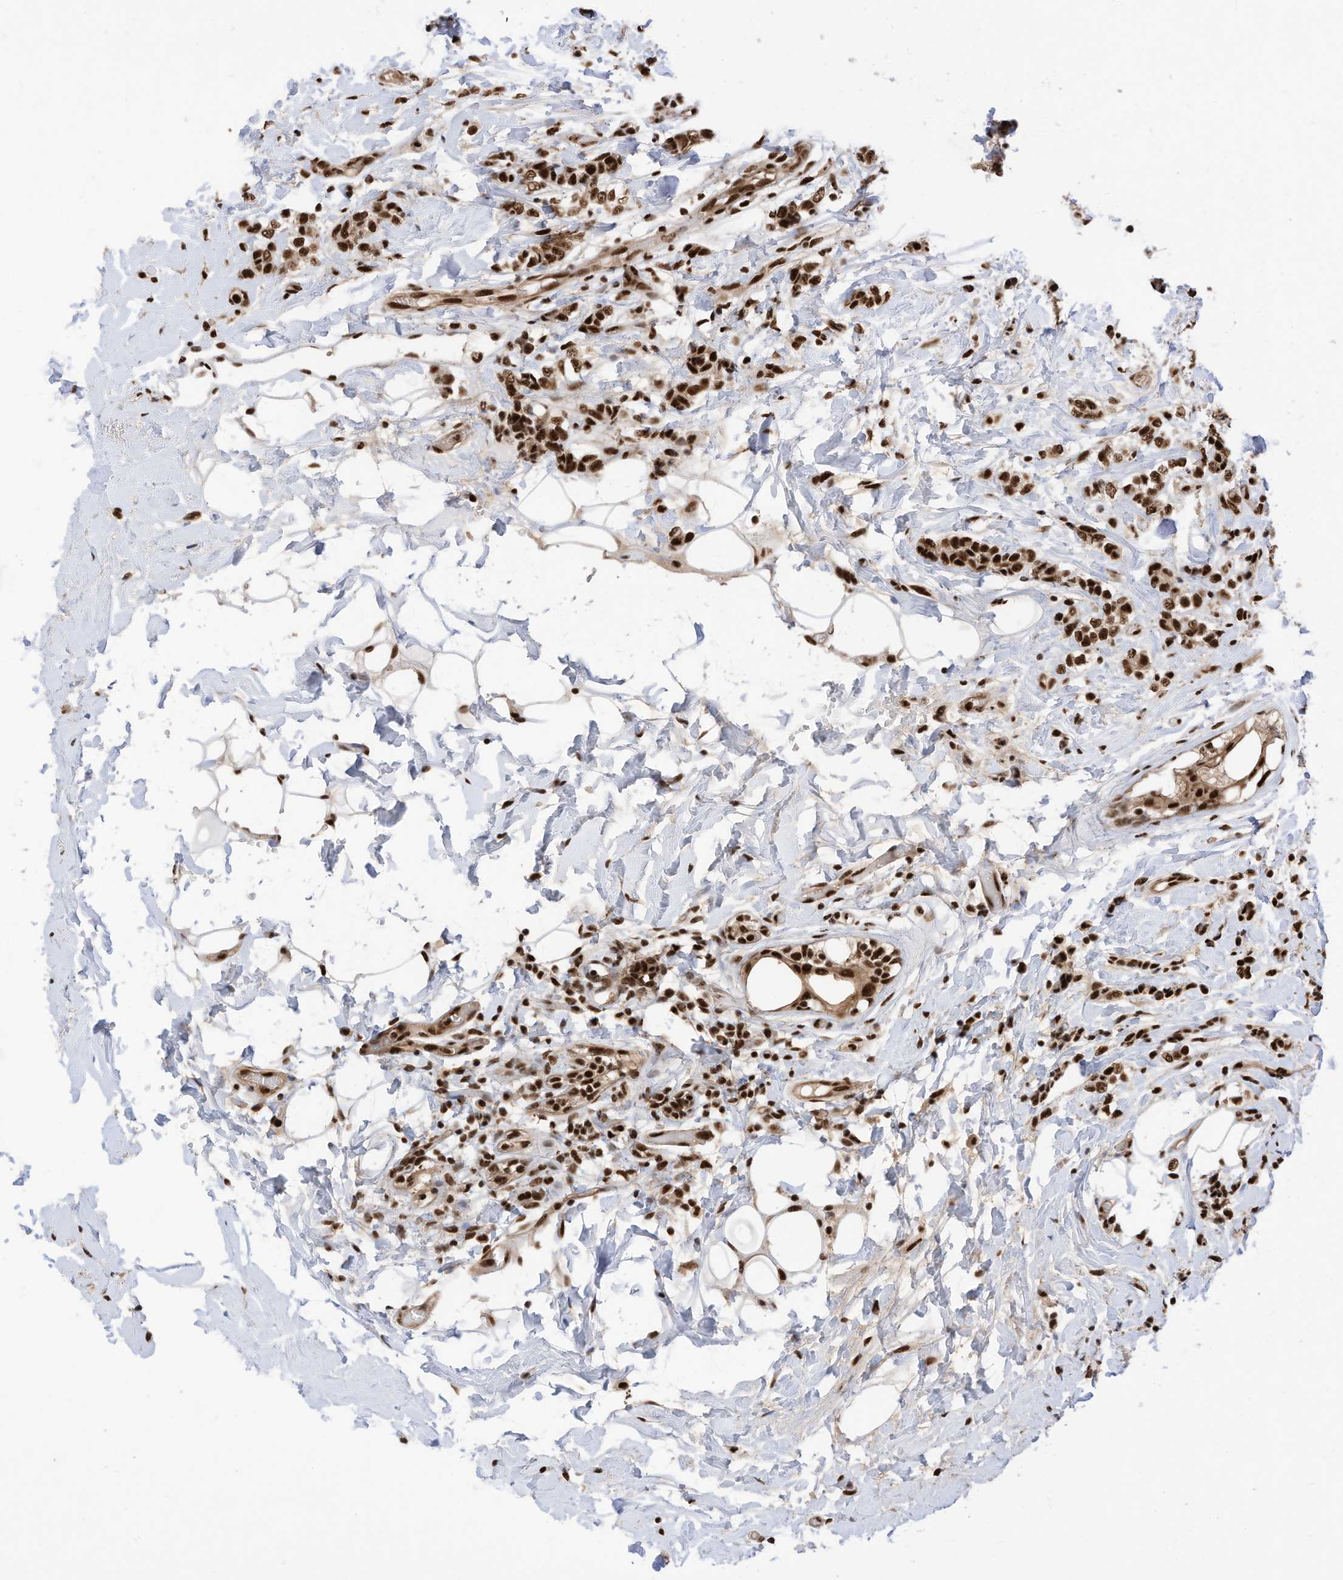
{"staining": {"intensity": "strong", "quantity": ">75%", "location": "nuclear"}, "tissue": "breast cancer", "cell_type": "Tumor cells", "image_type": "cancer", "snomed": [{"axis": "morphology", "description": "Normal tissue, NOS"}, {"axis": "morphology", "description": "Lobular carcinoma"}, {"axis": "topography", "description": "Breast"}], "caption": "Strong nuclear positivity is present in approximately >75% of tumor cells in lobular carcinoma (breast). (Stains: DAB in brown, nuclei in blue, Microscopy: brightfield microscopy at high magnification).", "gene": "SF3A3", "patient": {"sex": "female", "age": 47}}